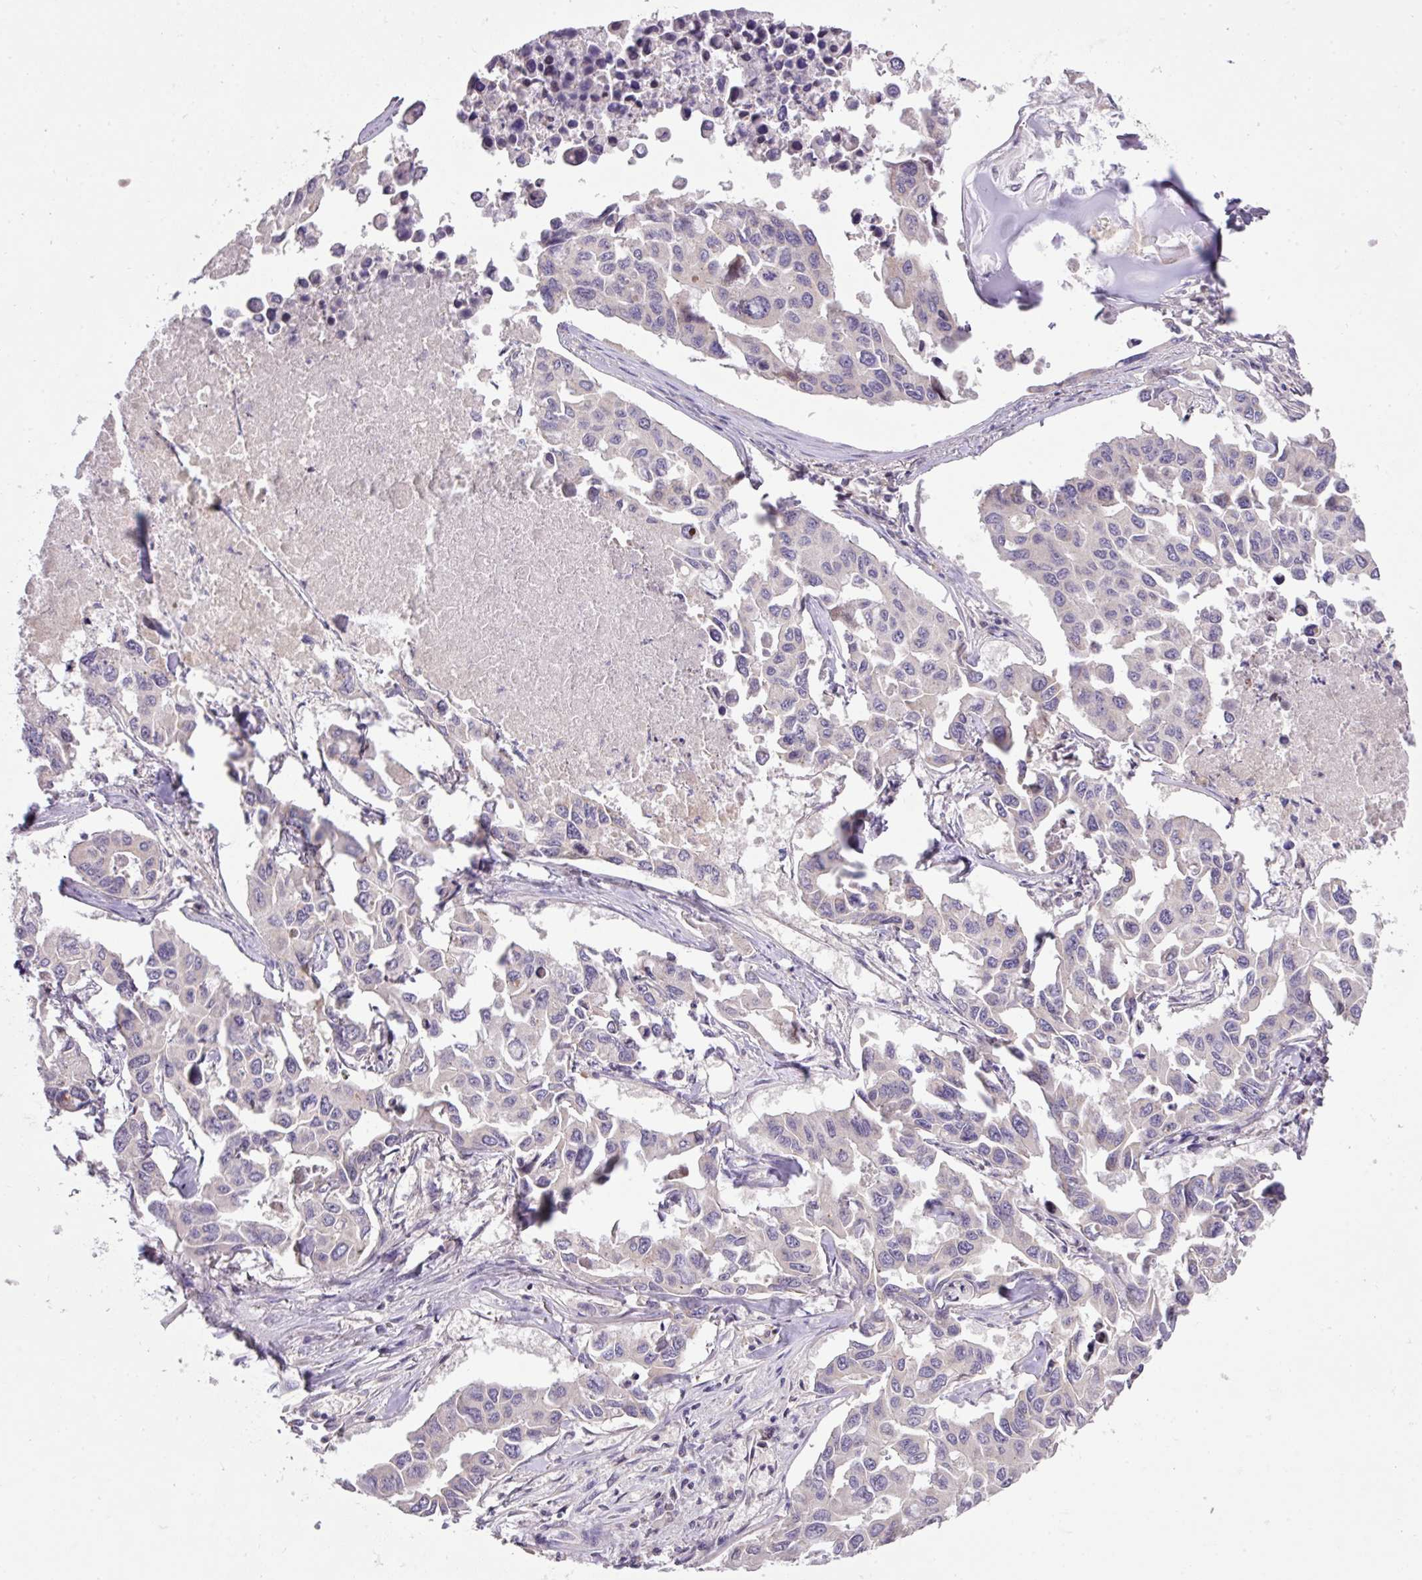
{"staining": {"intensity": "negative", "quantity": "none", "location": "none"}, "tissue": "lung cancer", "cell_type": "Tumor cells", "image_type": "cancer", "snomed": [{"axis": "morphology", "description": "Adenocarcinoma, NOS"}, {"axis": "topography", "description": "Lung"}], "caption": "Adenocarcinoma (lung) was stained to show a protein in brown. There is no significant staining in tumor cells.", "gene": "ZNF394", "patient": {"sex": "male", "age": 64}}